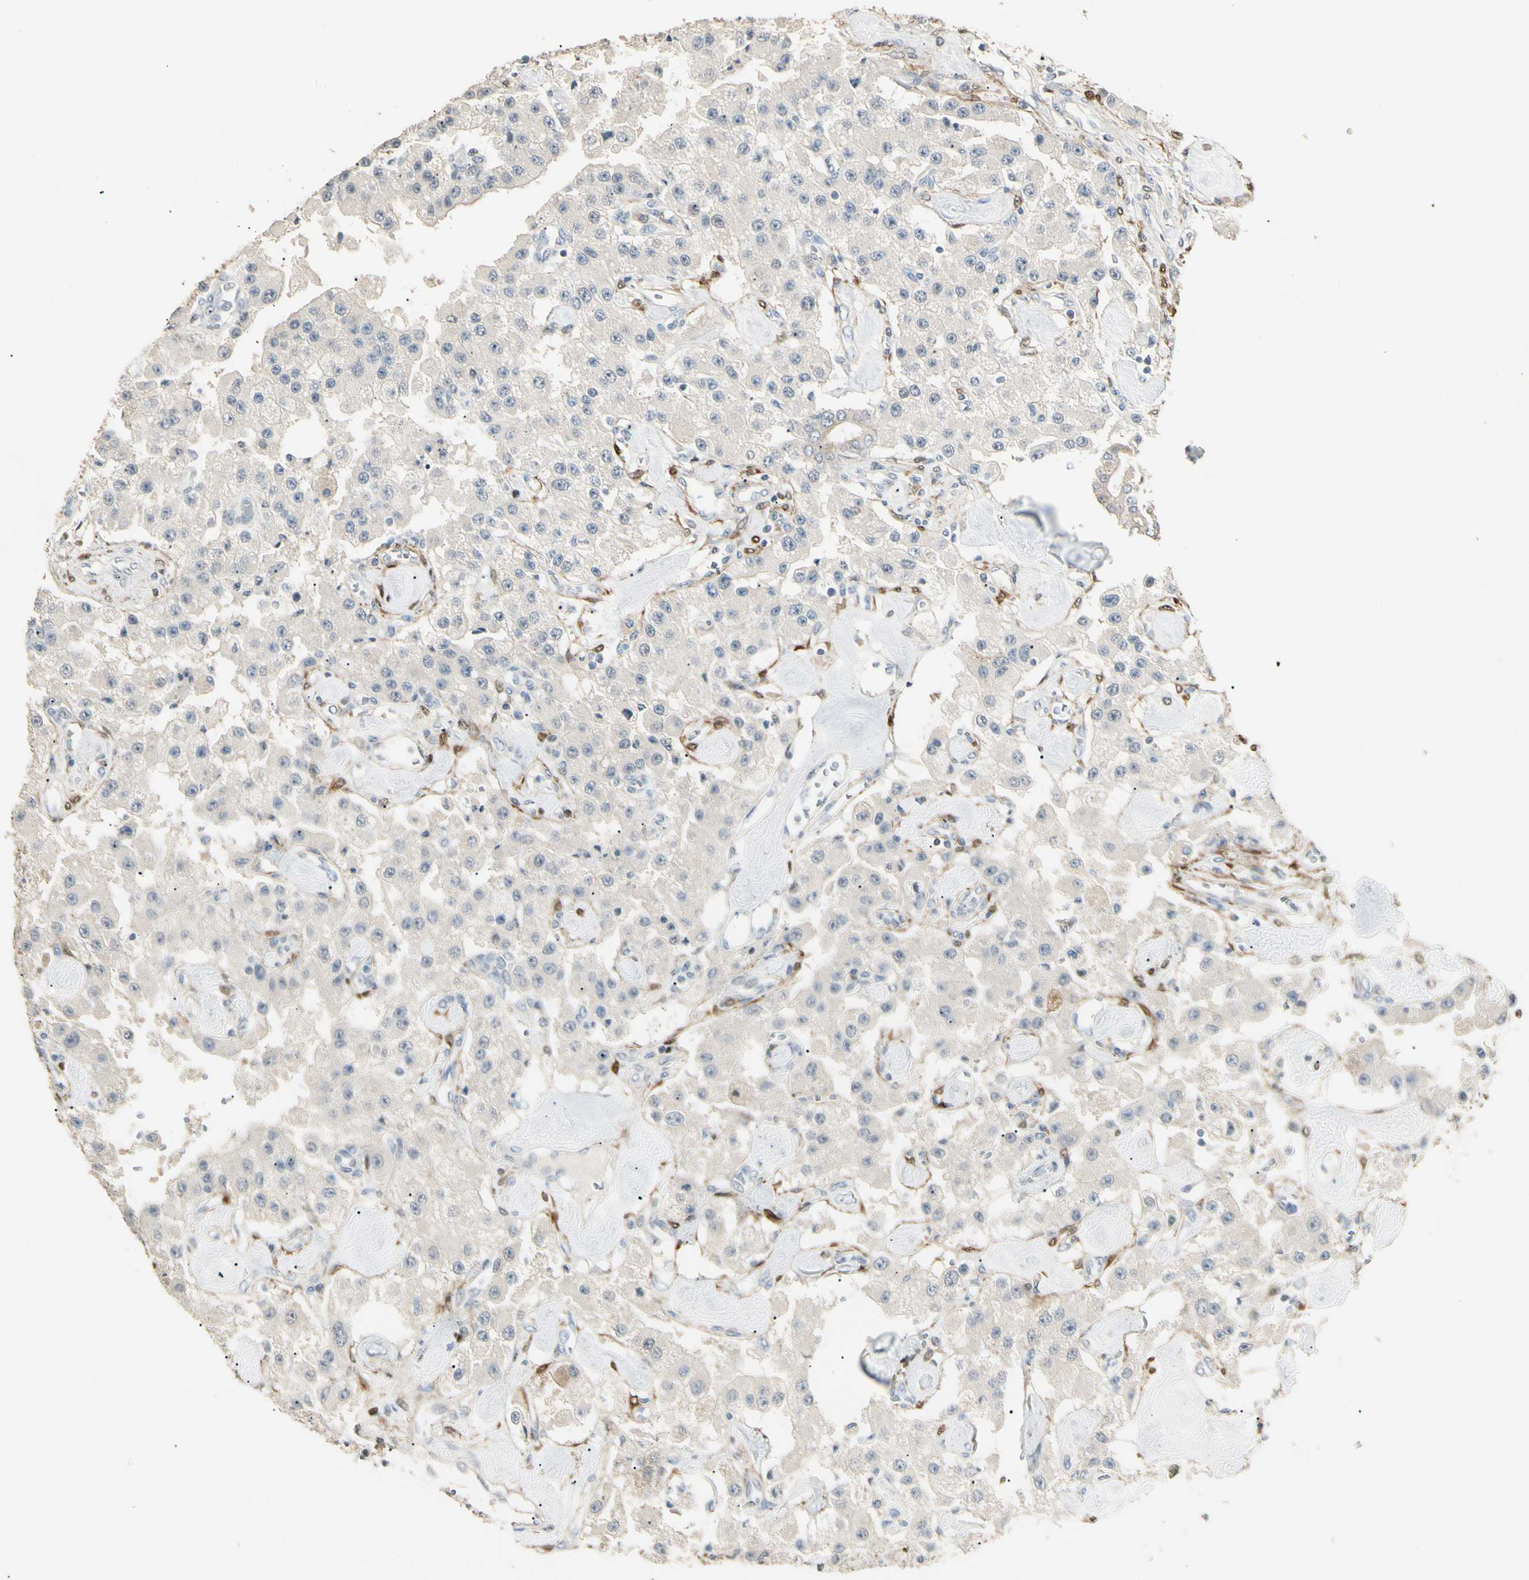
{"staining": {"intensity": "negative", "quantity": "none", "location": "none"}, "tissue": "carcinoid", "cell_type": "Tumor cells", "image_type": "cancer", "snomed": [{"axis": "morphology", "description": "Carcinoid, malignant, NOS"}, {"axis": "topography", "description": "Pancreas"}], "caption": "The immunohistochemistry image has no significant expression in tumor cells of carcinoid tissue. Brightfield microscopy of immunohistochemistry (IHC) stained with DAB (brown) and hematoxylin (blue), captured at high magnification.", "gene": "GNE", "patient": {"sex": "male", "age": 41}}